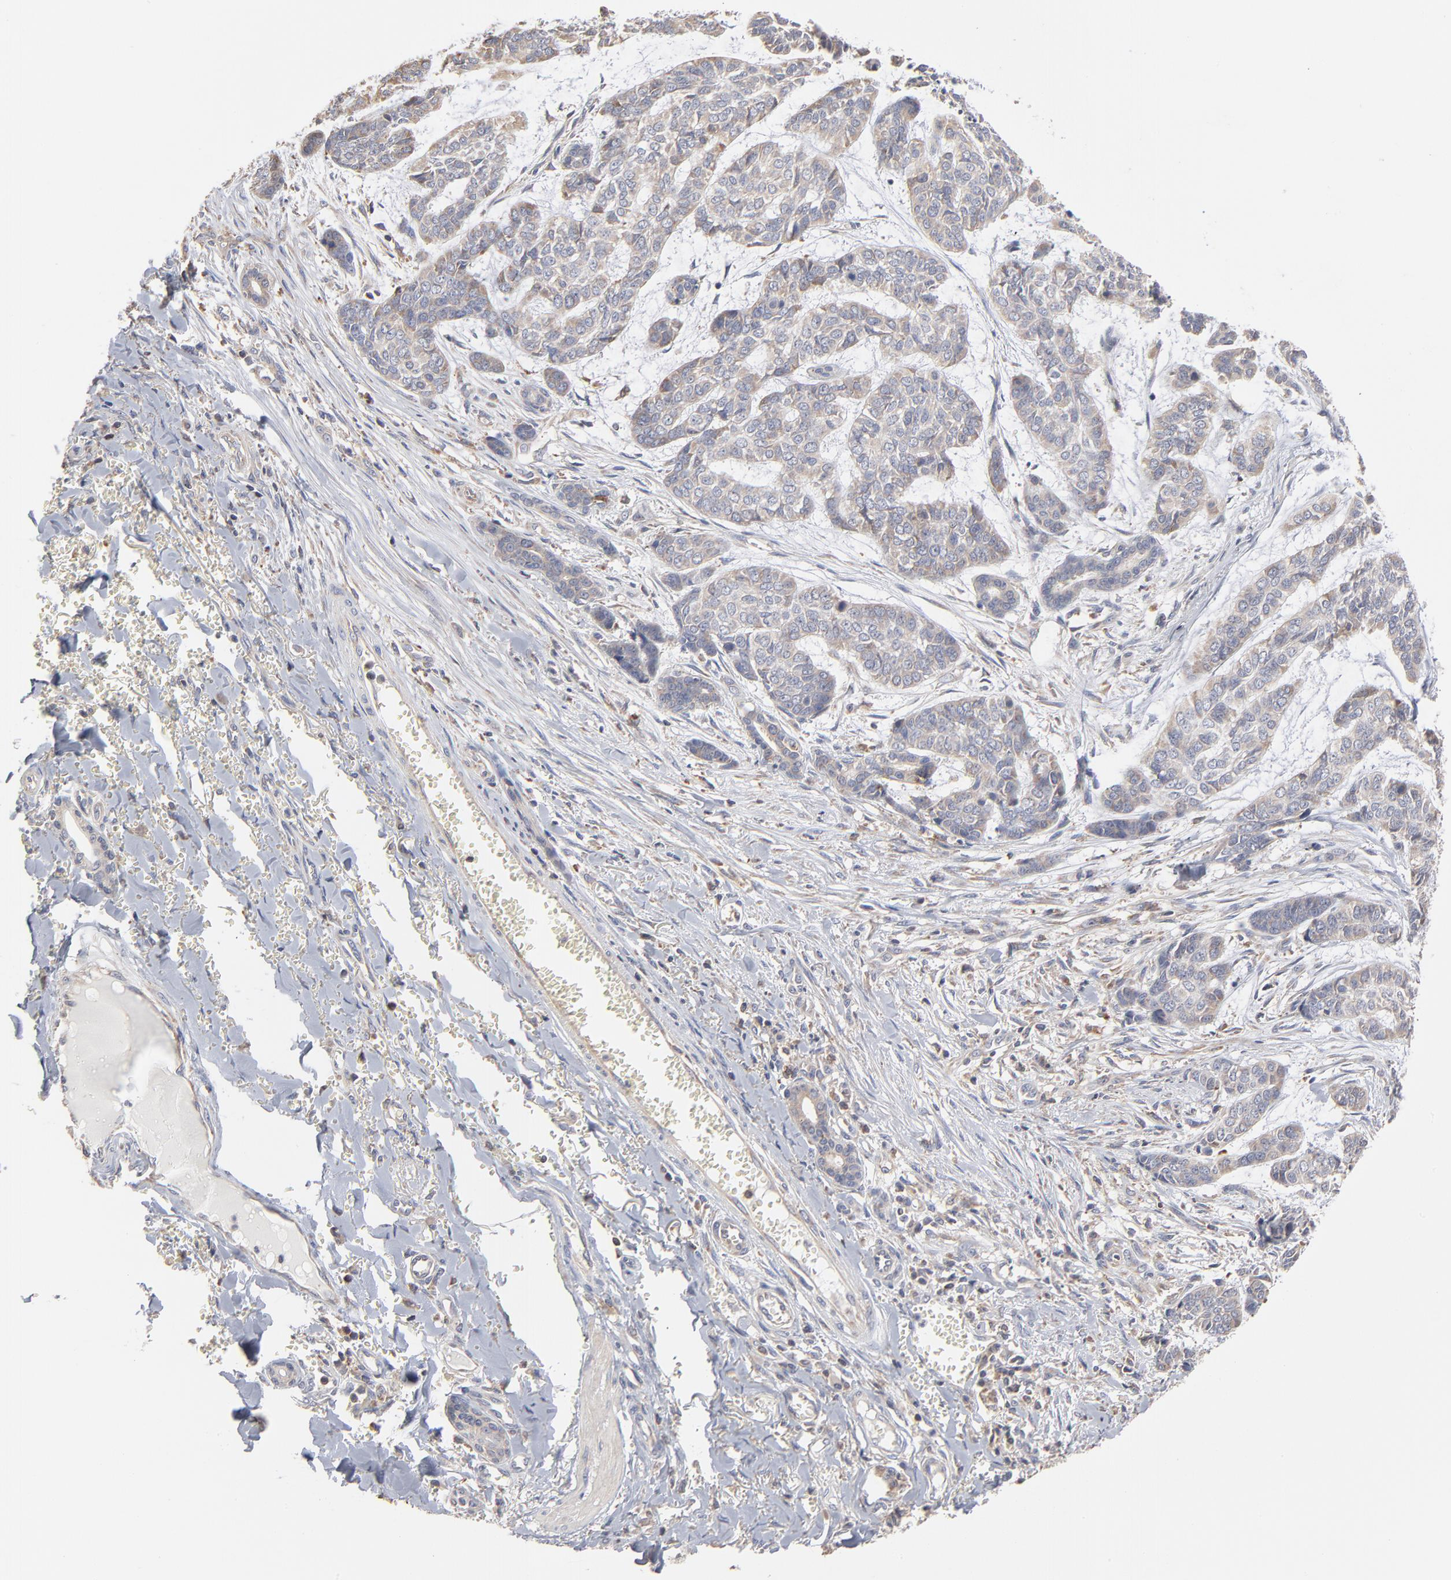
{"staining": {"intensity": "moderate", "quantity": ">75%", "location": "cytoplasmic/membranous"}, "tissue": "skin cancer", "cell_type": "Tumor cells", "image_type": "cancer", "snomed": [{"axis": "morphology", "description": "Basal cell carcinoma"}, {"axis": "topography", "description": "Skin"}], "caption": "Immunohistochemical staining of skin cancer exhibits moderate cytoplasmic/membranous protein positivity in about >75% of tumor cells. Nuclei are stained in blue.", "gene": "RNF213", "patient": {"sex": "female", "age": 64}}